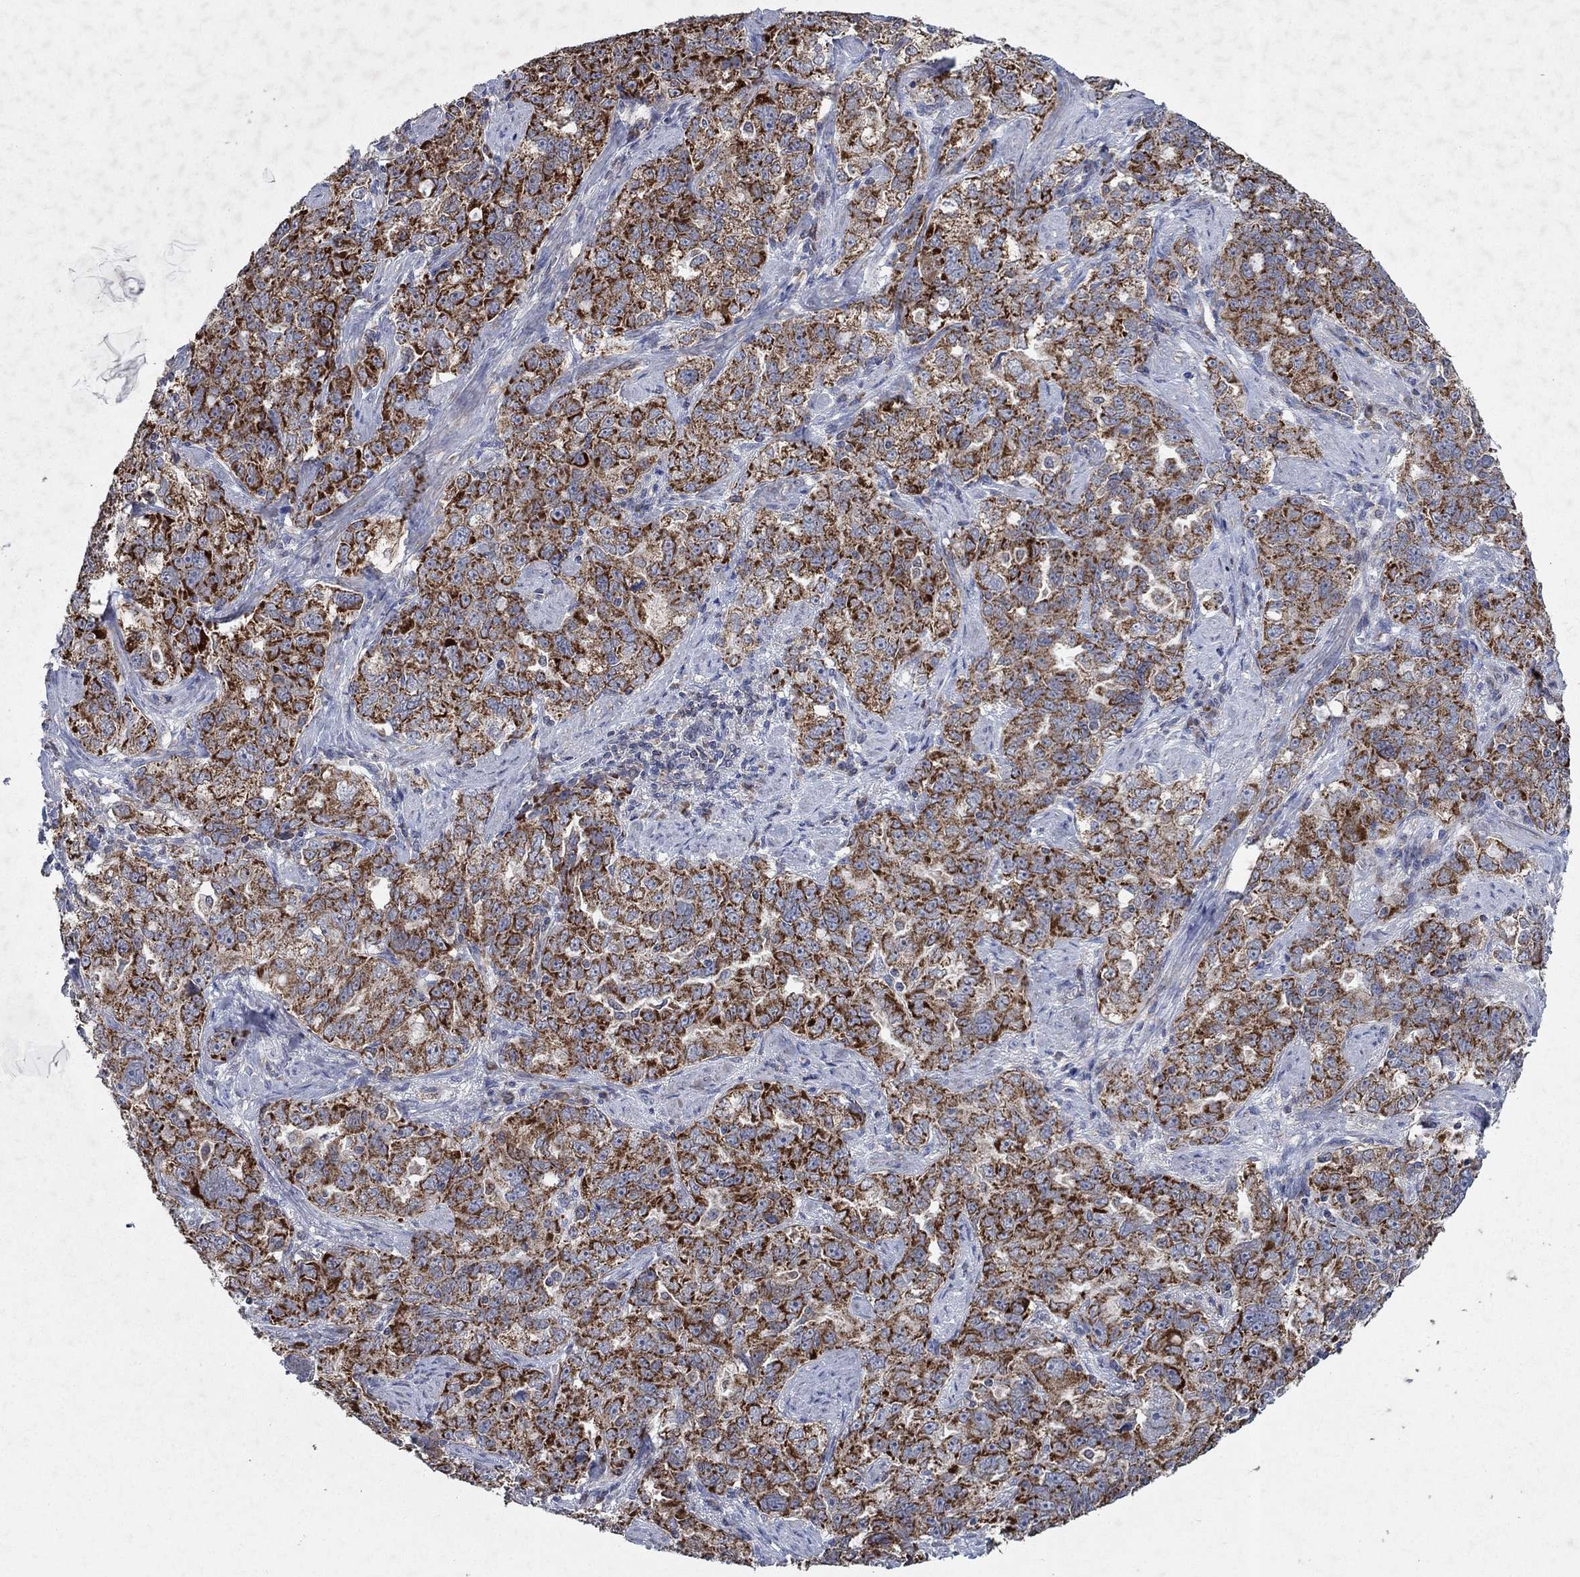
{"staining": {"intensity": "strong", "quantity": ">75%", "location": "cytoplasmic/membranous"}, "tissue": "ovarian cancer", "cell_type": "Tumor cells", "image_type": "cancer", "snomed": [{"axis": "morphology", "description": "Cystadenocarcinoma, serous, NOS"}, {"axis": "topography", "description": "Ovary"}], "caption": "Protein staining demonstrates strong cytoplasmic/membranous expression in approximately >75% of tumor cells in ovarian cancer.", "gene": "NCEH1", "patient": {"sex": "female", "age": 51}}